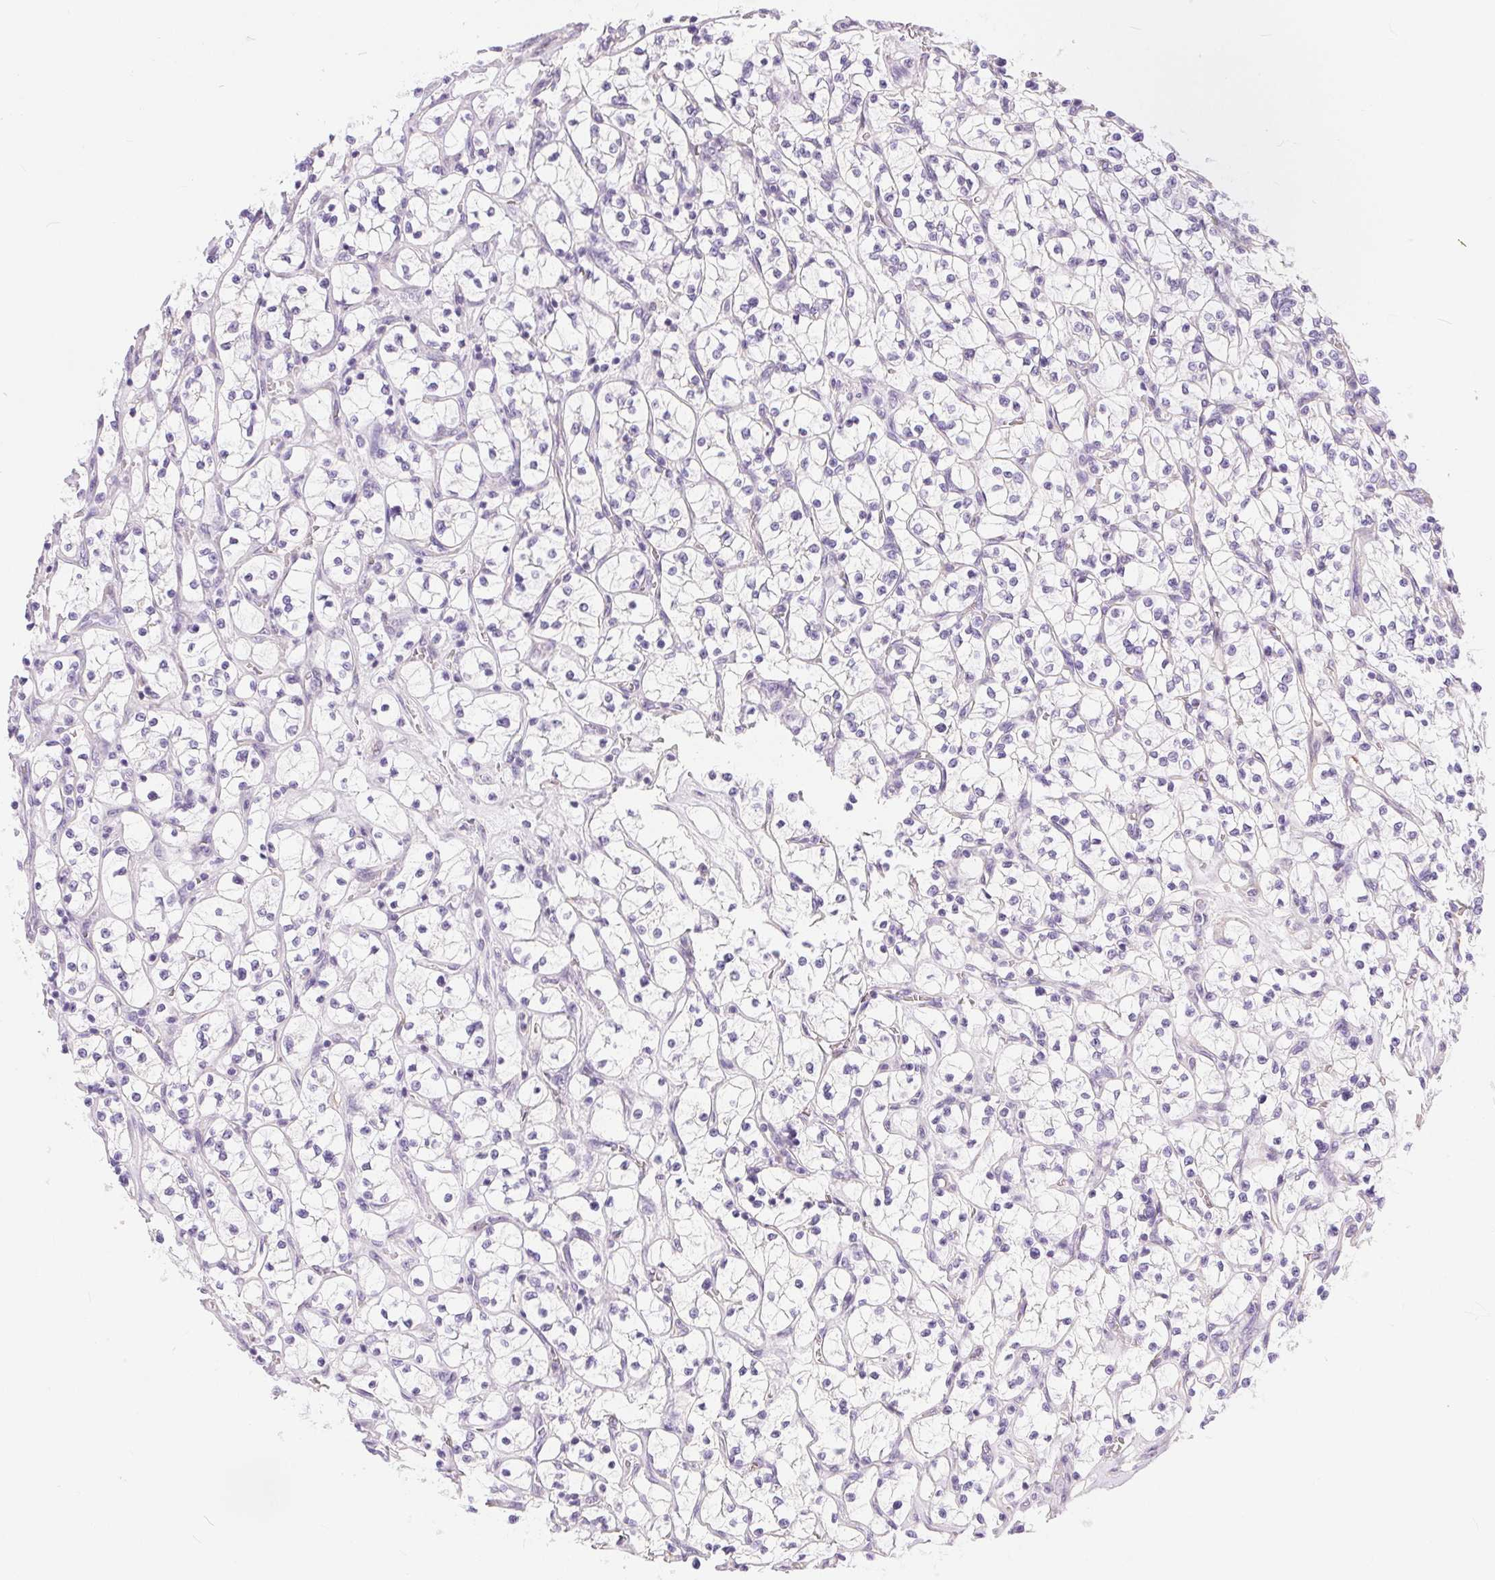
{"staining": {"intensity": "negative", "quantity": "none", "location": "none"}, "tissue": "renal cancer", "cell_type": "Tumor cells", "image_type": "cancer", "snomed": [{"axis": "morphology", "description": "Adenocarcinoma, NOS"}, {"axis": "topography", "description": "Kidney"}], "caption": "Tumor cells are negative for protein expression in human renal adenocarcinoma. (Brightfield microscopy of DAB IHC at high magnification).", "gene": "GFAP", "patient": {"sex": "female", "age": 64}}